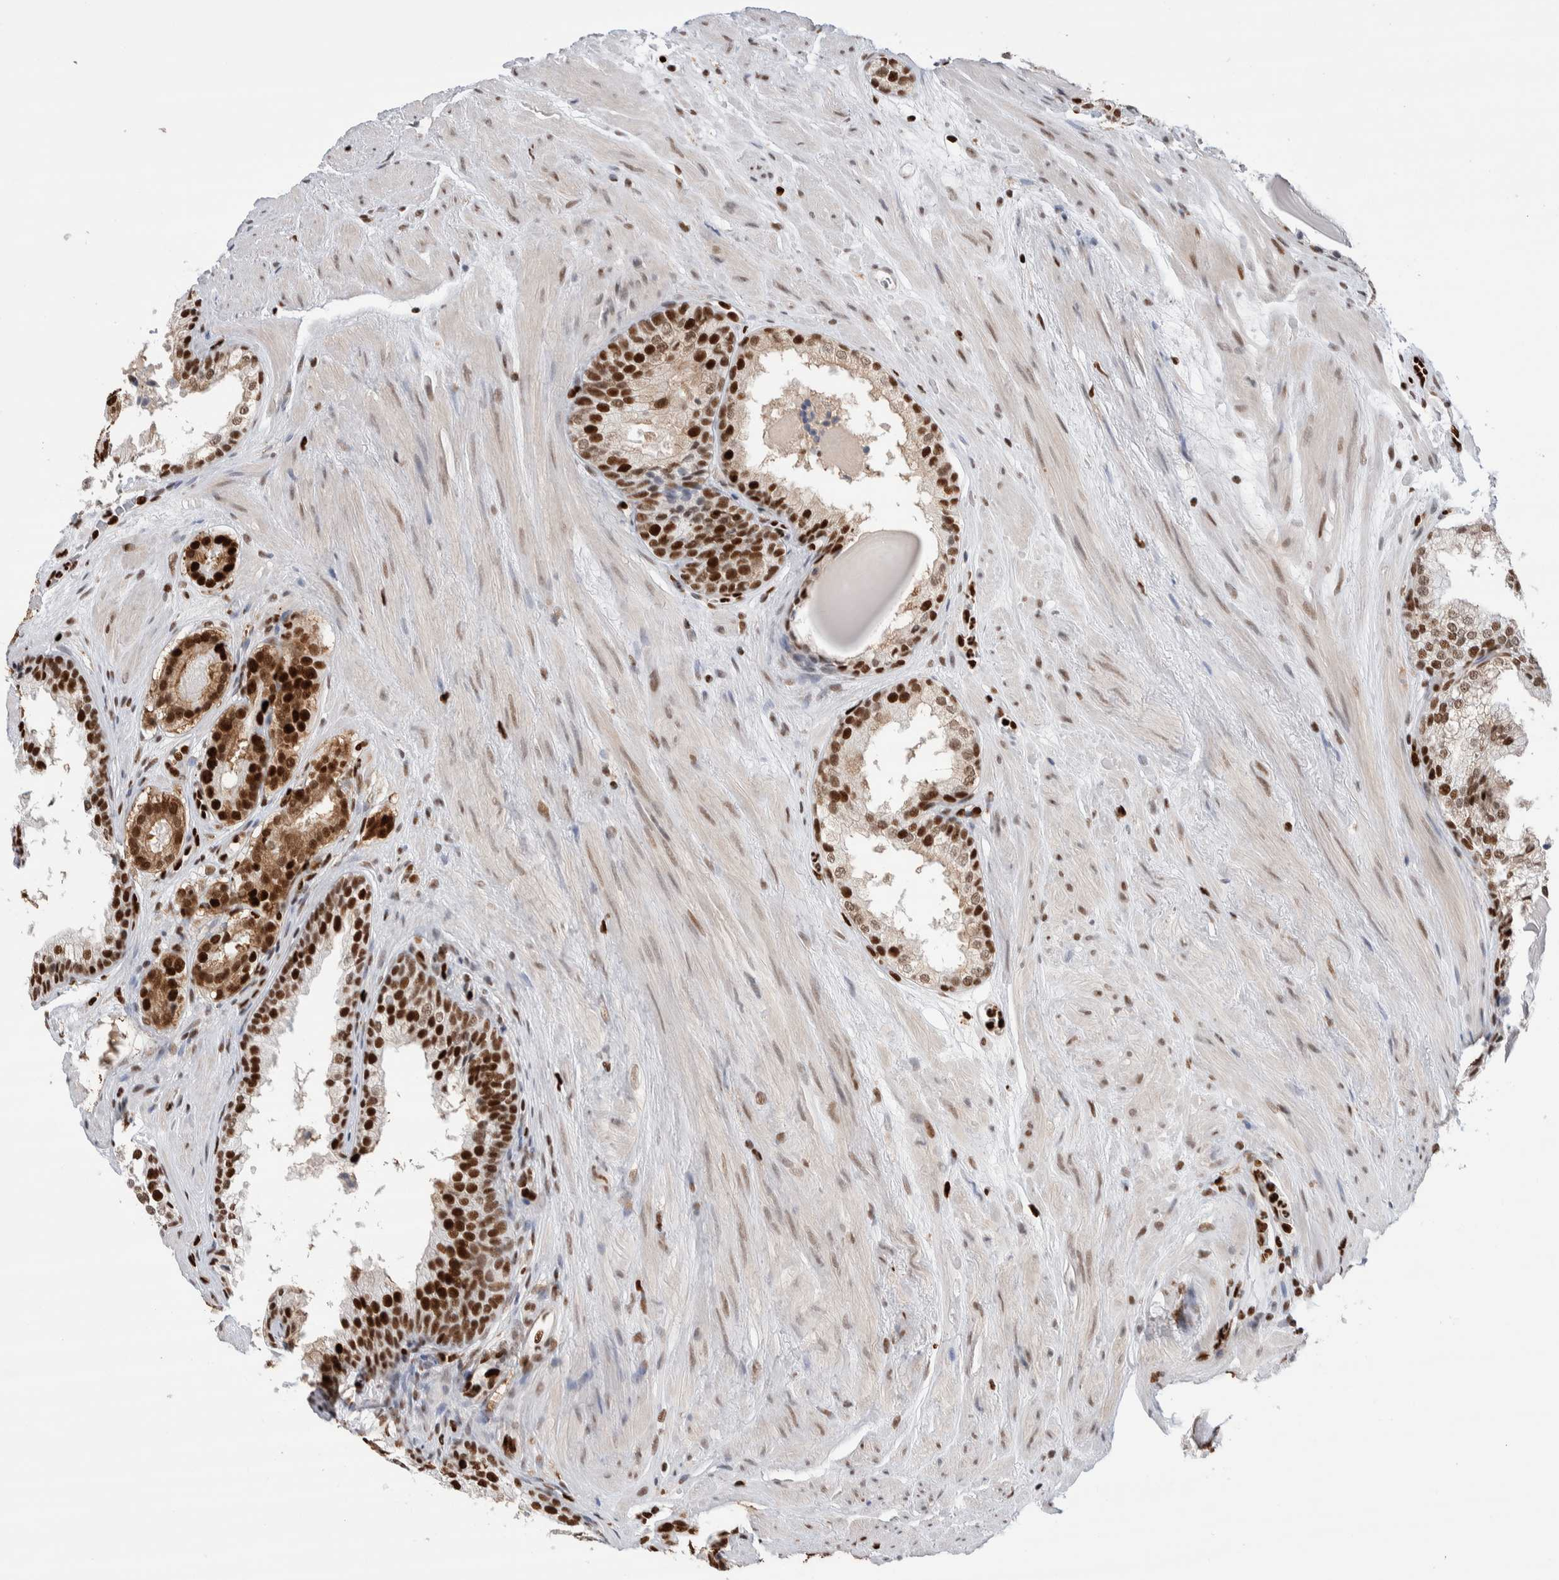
{"staining": {"intensity": "strong", "quantity": ">75%", "location": "cytoplasmic/membranous,nuclear"}, "tissue": "prostate cancer", "cell_type": "Tumor cells", "image_type": "cancer", "snomed": [{"axis": "morphology", "description": "Adenocarcinoma, Low grade"}, {"axis": "topography", "description": "Prostate"}], "caption": "A histopathology image showing strong cytoplasmic/membranous and nuclear positivity in about >75% of tumor cells in low-grade adenocarcinoma (prostate), as visualized by brown immunohistochemical staining.", "gene": "RNASEK-C17orf49", "patient": {"sex": "male", "age": 69}}